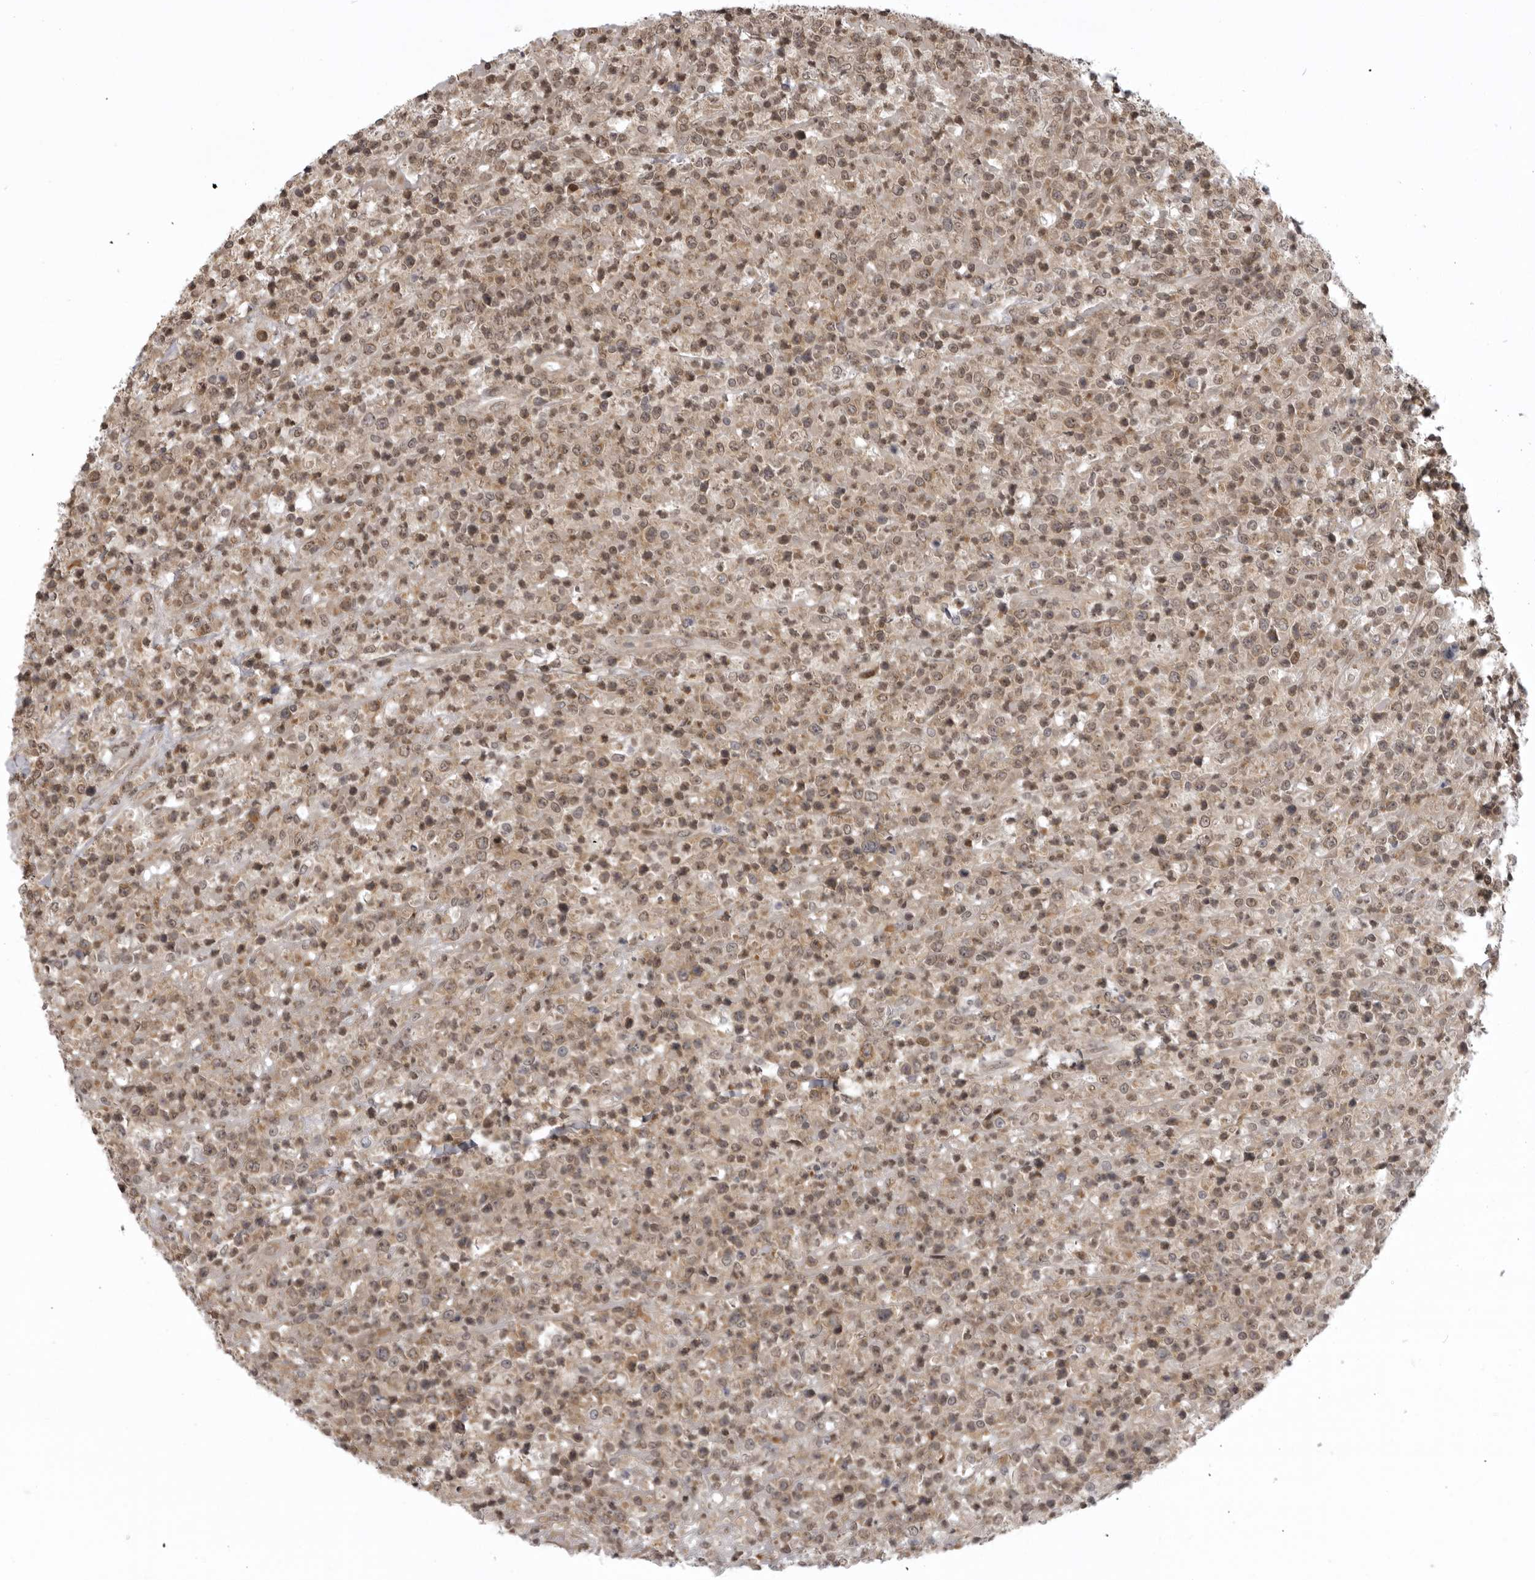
{"staining": {"intensity": "moderate", "quantity": "25%-75%", "location": "cytoplasmic/membranous"}, "tissue": "lymphoma", "cell_type": "Tumor cells", "image_type": "cancer", "snomed": [{"axis": "morphology", "description": "Malignant lymphoma, non-Hodgkin's type, High grade"}, {"axis": "topography", "description": "Colon"}], "caption": "Protein staining demonstrates moderate cytoplasmic/membranous staining in about 25%-75% of tumor cells in lymphoma.", "gene": "C1orf109", "patient": {"sex": "female", "age": 53}}